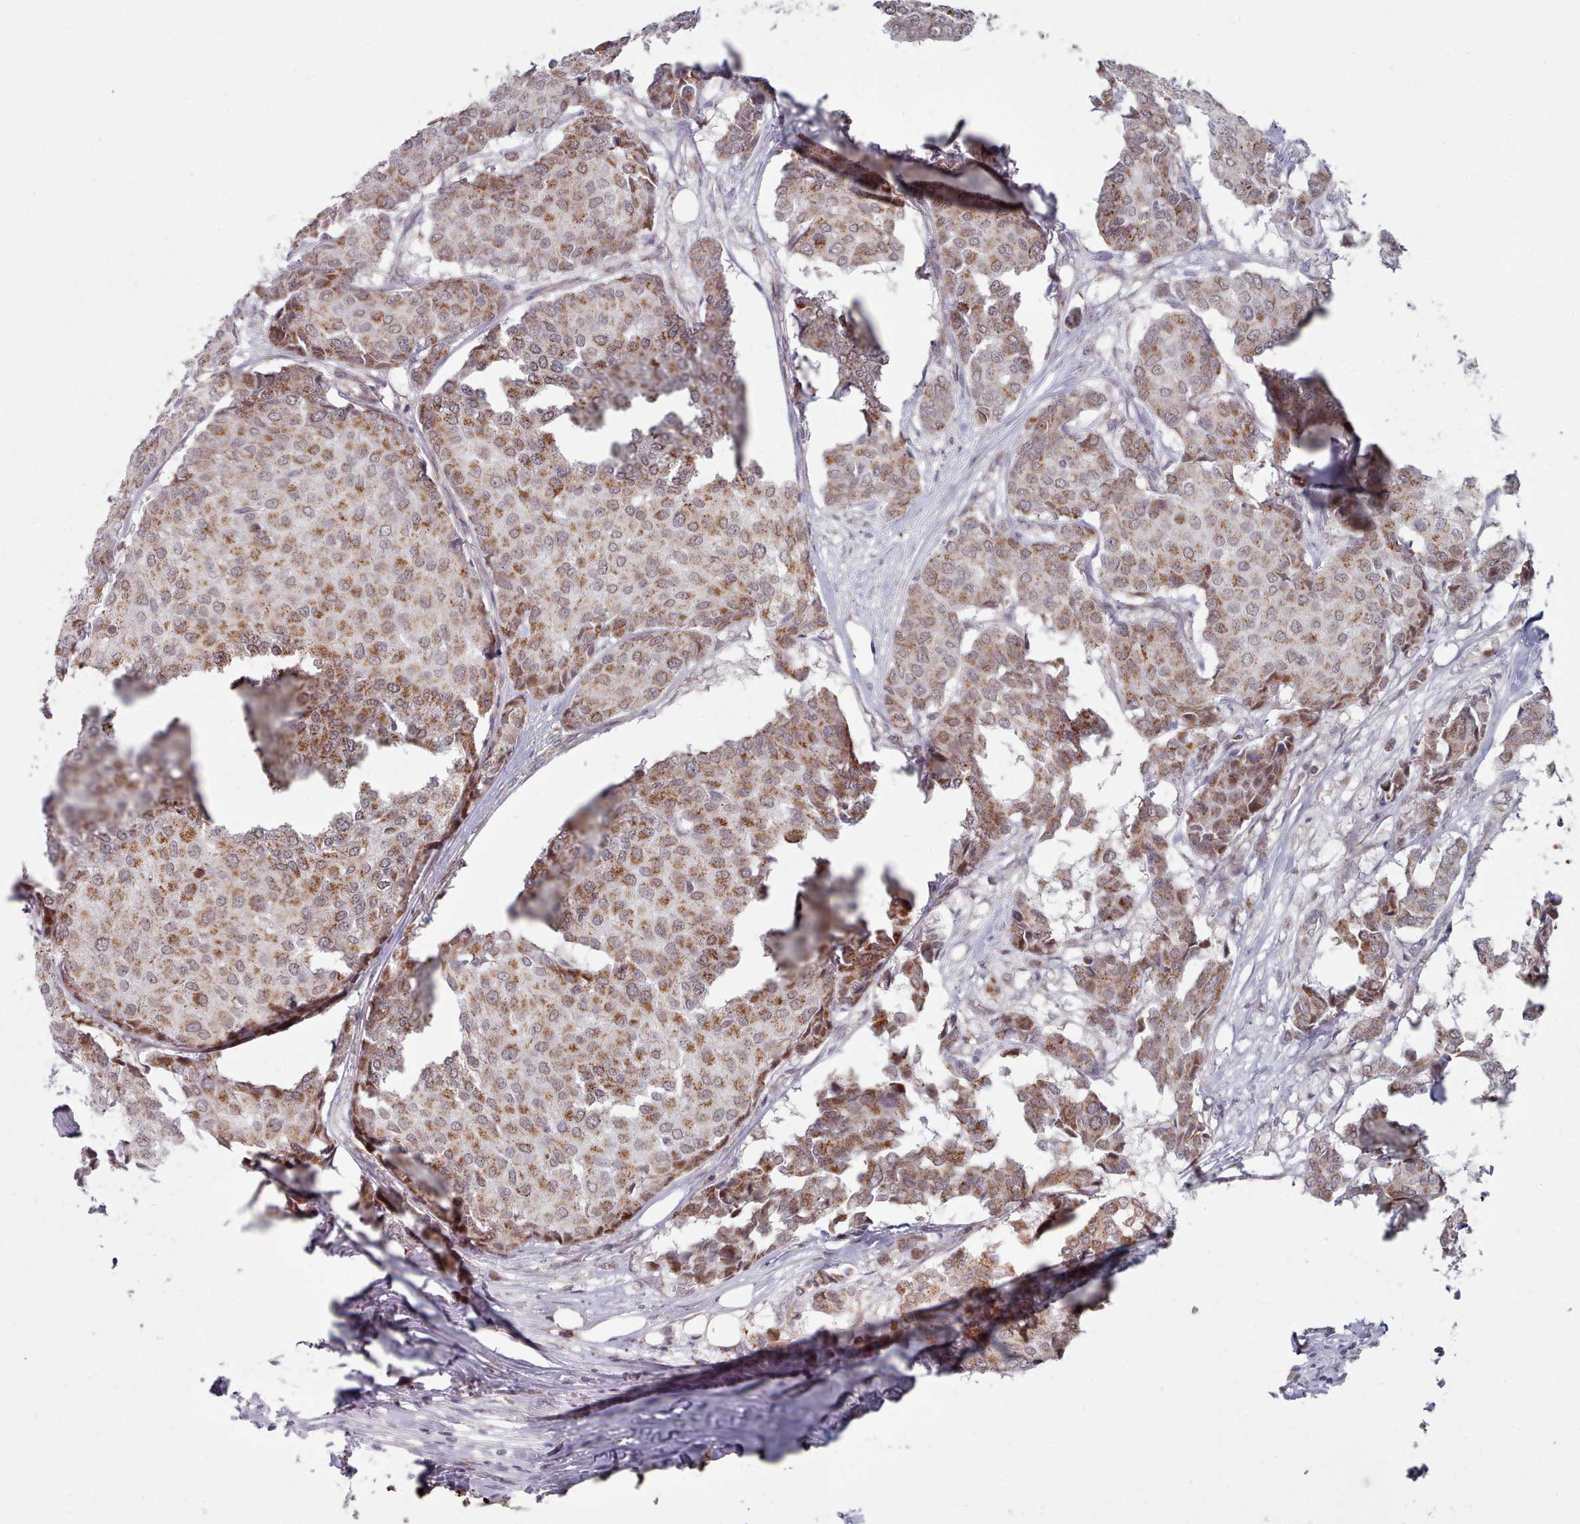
{"staining": {"intensity": "moderate", "quantity": ">75%", "location": "cytoplasmic/membranous"}, "tissue": "breast cancer", "cell_type": "Tumor cells", "image_type": "cancer", "snomed": [{"axis": "morphology", "description": "Duct carcinoma"}, {"axis": "topography", "description": "Breast"}], "caption": "This is a photomicrograph of immunohistochemistry (IHC) staining of breast cancer (intraductal carcinoma), which shows moderate positivity in the cytoplasmic/membranous of tumor cells.", "gene": "TRARG1", "patient": {"sex": "female", "age": 75}}